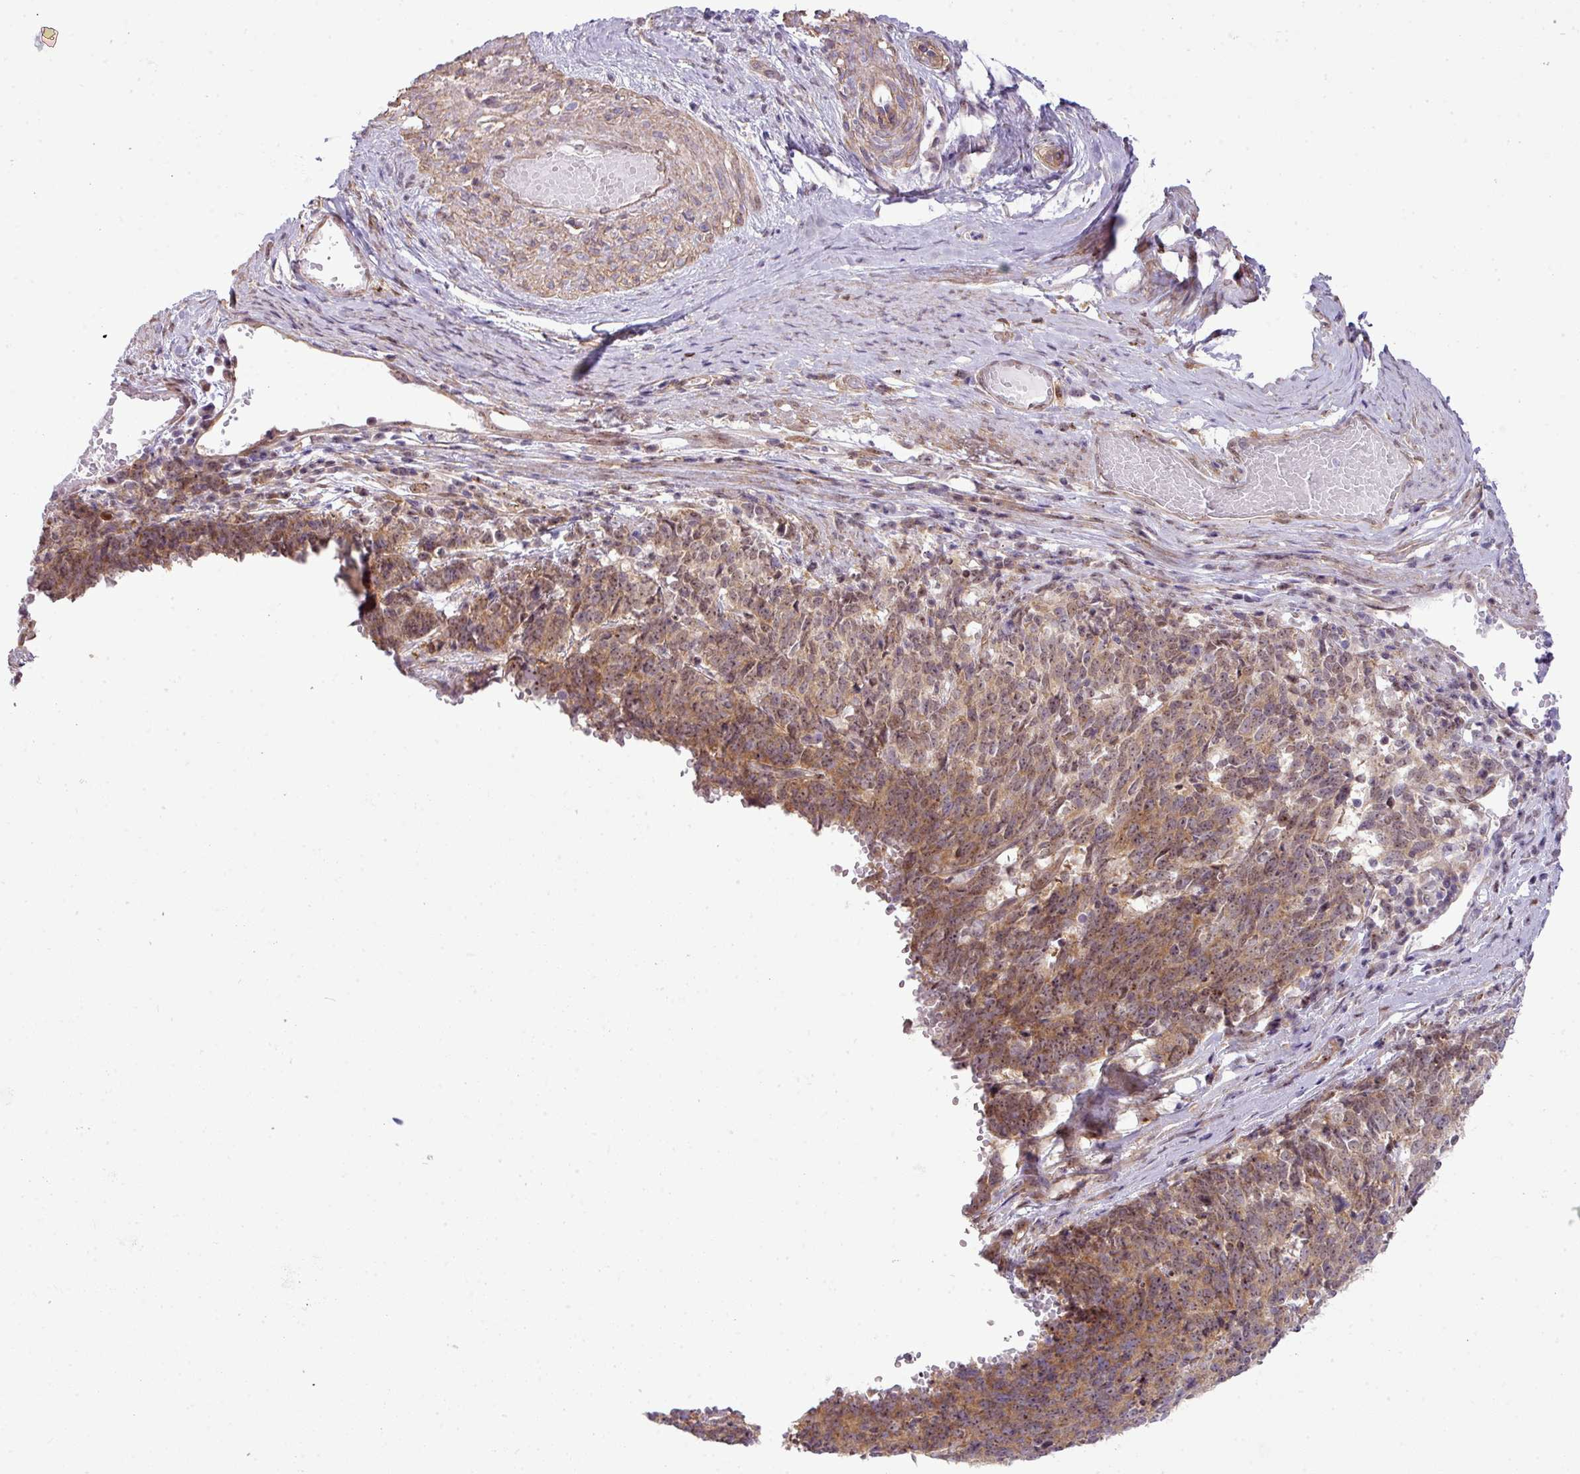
{"staining": {"intensity": "moderate", "quantity": ">75%", "location": "cytoplasmic/membranous"}, "tissue": "cervical cancer", "cell_type": "Tumor cells", "image_type": "cancer", "snomed": [{"axis": "morphology", "description": "Squamous cell carcinoma, NOS"}, {"axis": "topography", "description": "Cervix"}], "caption": "Immunohistochemistry (IHC) micrograph of neoplastic tissue: squamous cell carcinoma (cervical) stained using immunohistochemistry shows medium levels of moderate protein expression localized specifically in the cytoplasmic/membranous of tumor cells, appearing as a cytoplasmic/membranous brown color.", "gene": "MAK16", "patient": {"sex": "female", "age": 29}}